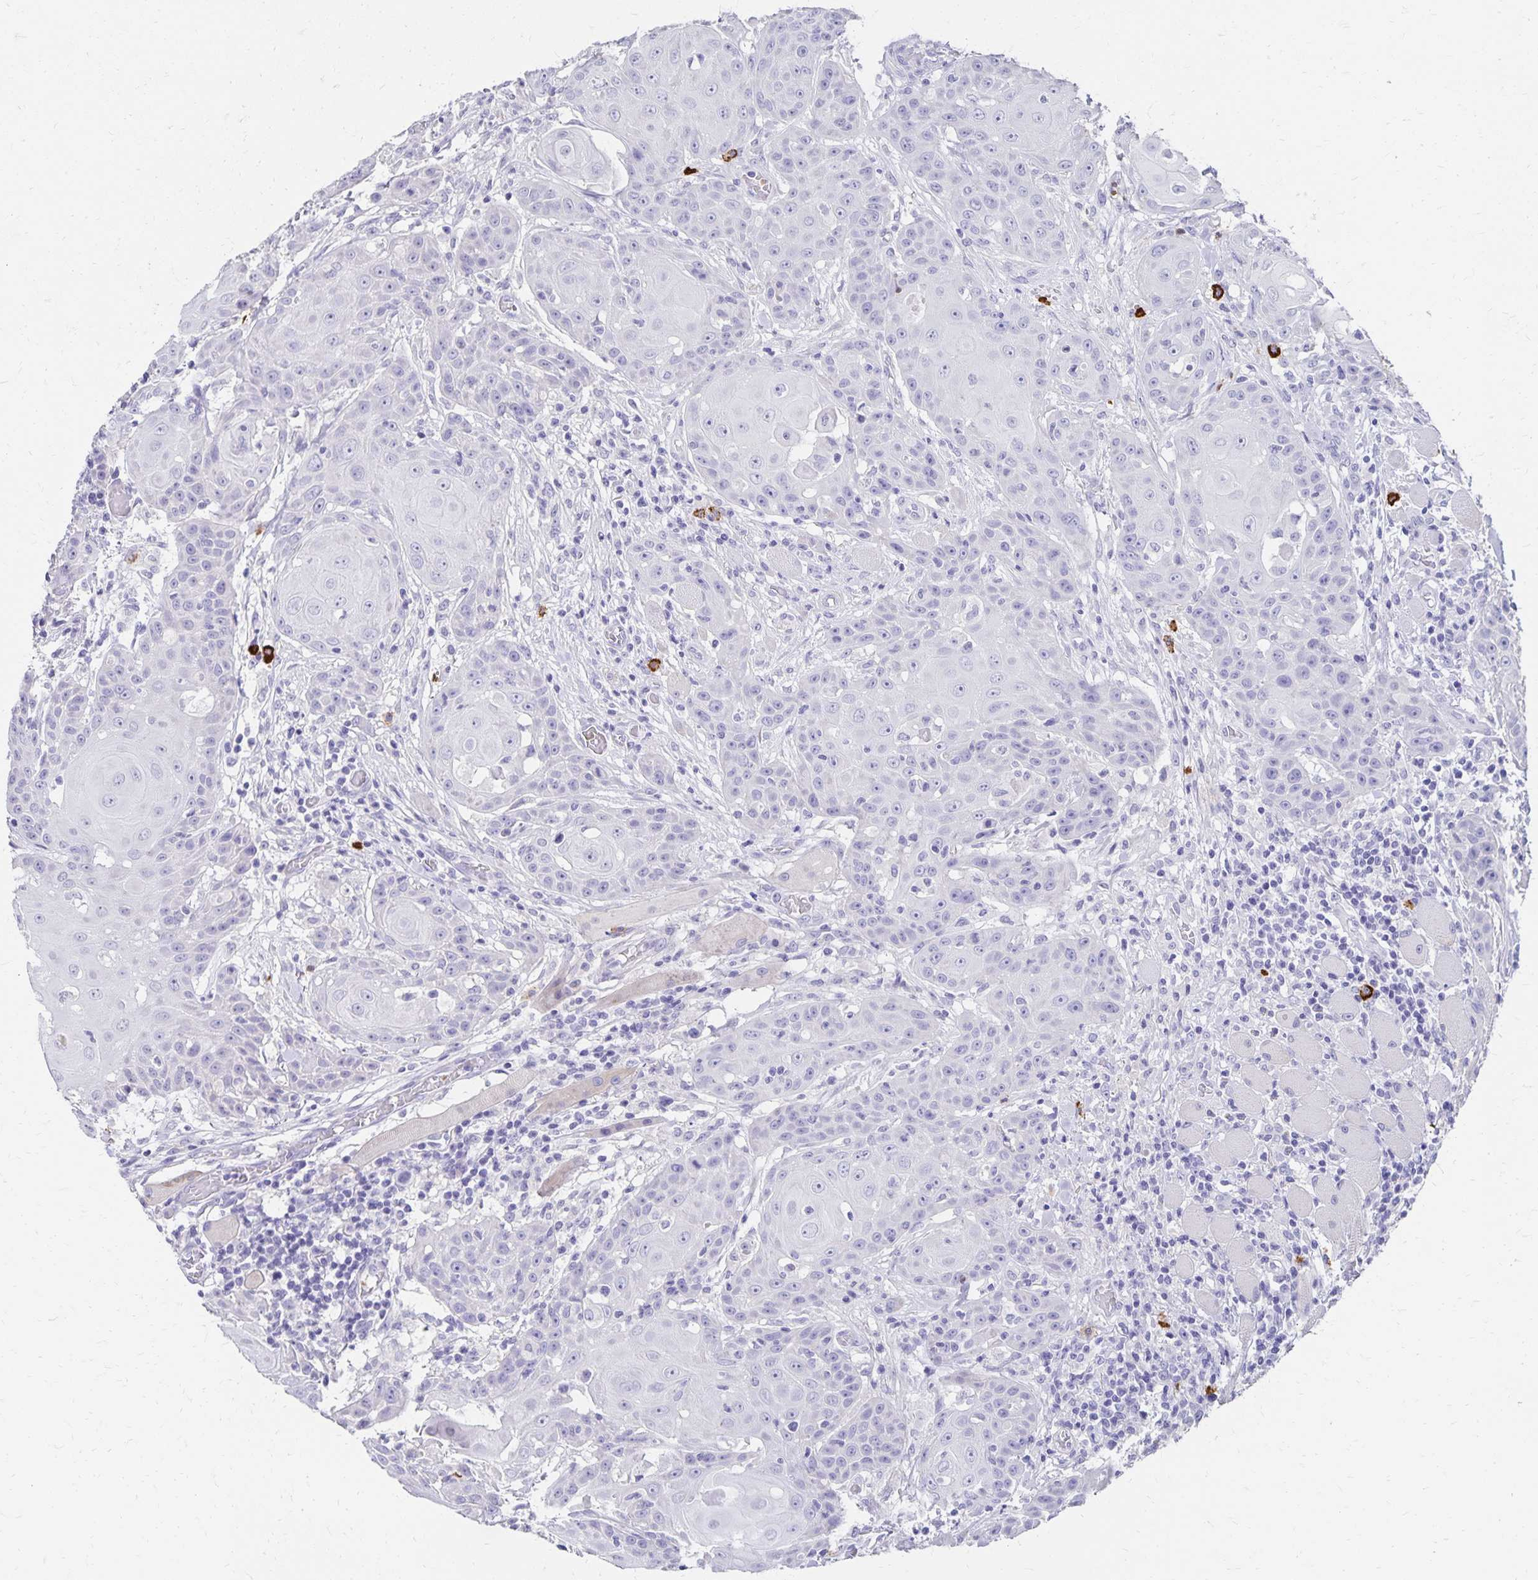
{"staining": {"intensity": "negative", "quantity": "none", "location": "none"}, "tissue": "head and neck cancer", "cell_type": "Tumor cells", "image_type": "cancer", "snomed": [{"axis": "morphology", "description": "Normal tissue, NOS"}, {"axis": "morphology", "description": "Squamous cell carcinoma, NOS"}, {"axis": "topography", "description": "Oral tissue"}, {"axis": "topography", "description": "Head-Neck"}], "caption": "This is an immunohistochemistry (IHC) image of human head and neck squamous cell carcinoma. There is no positivity in tumor cells.", "gene": "DYNLT4", "patient": {"sex": "female", "age": 55}}